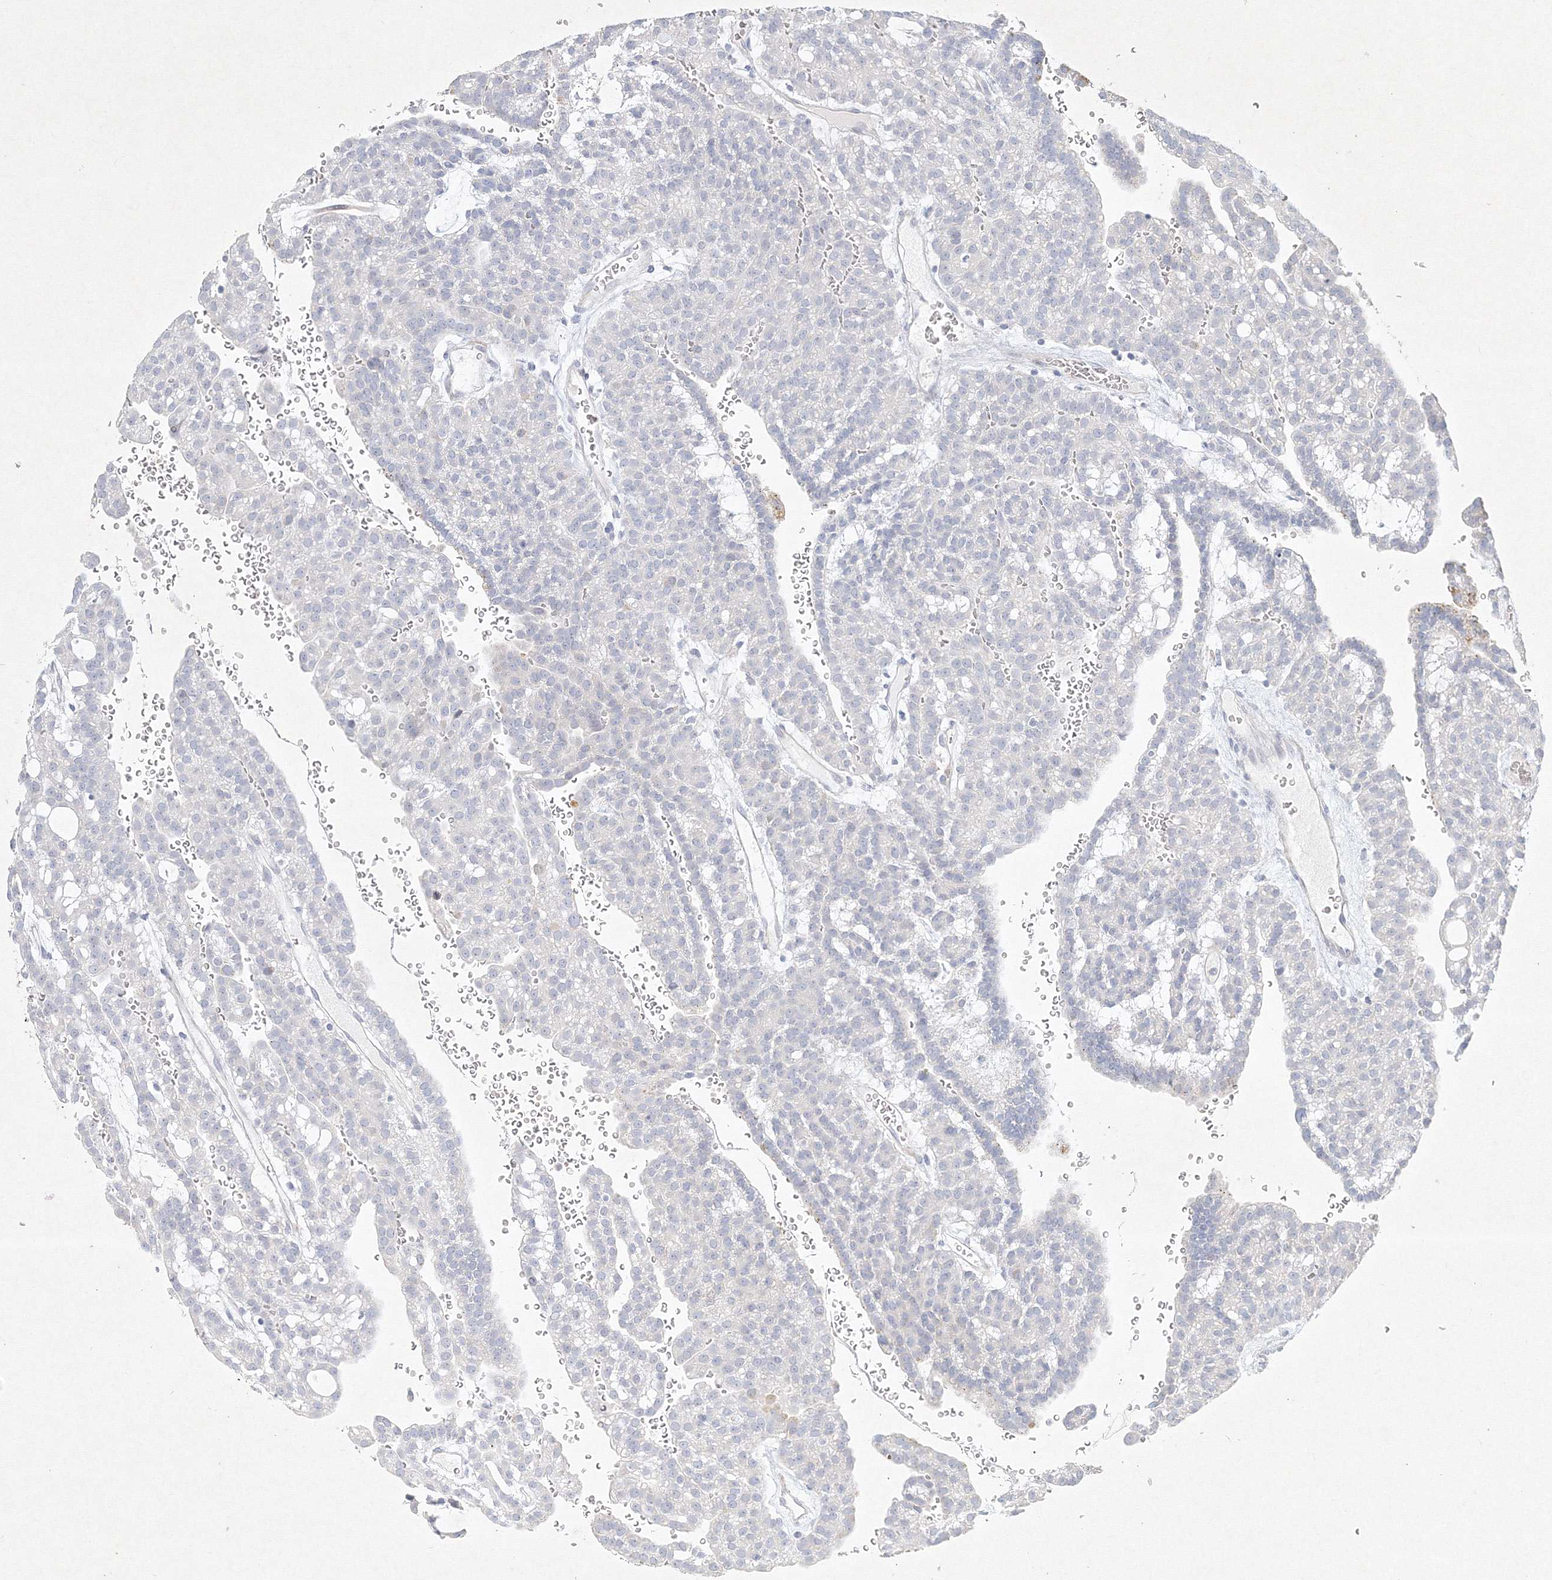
{"staining": {"intensity": "negative", "quantity": "none", "location": "none"}, "tissue": "renal cancer", "cell_type": "Tumor cells", "image_type": "cancer", "snomed": [{"axis": "morphology", "description": "Adenocarcinoma, NOS"}, {"axis": "topography", "description": "Kidney"}], "caption": "The histopathology image displays no staining of tumor cells in adenocarcinoma (renal). (IHC, brightfield microscopy, high magnification).", "gene": "CXXC4", "patient": {"sex": "male", "age": 63}}